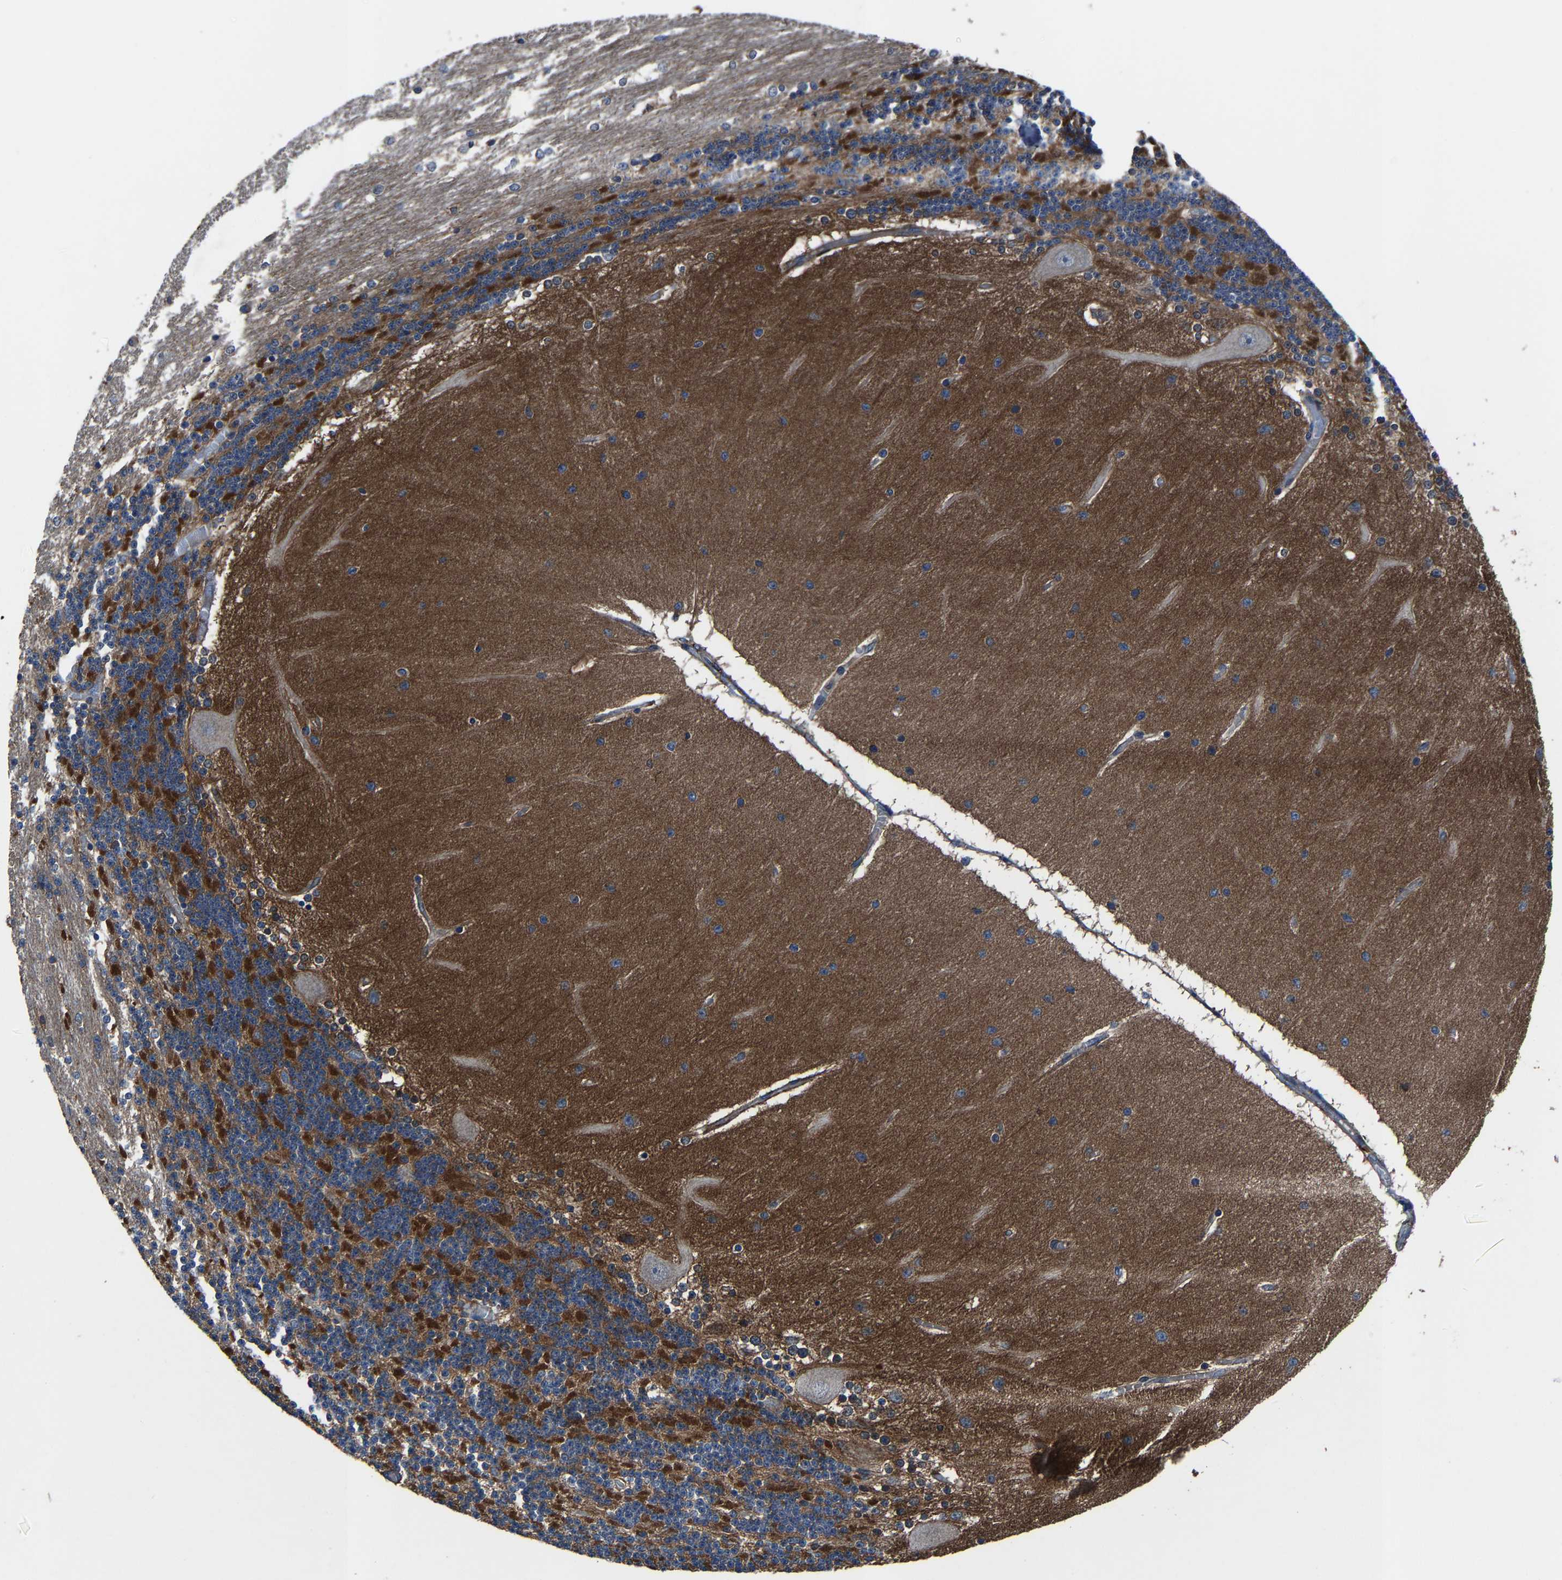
{"staining": {"intensity": "moderate", "quantity": "25%-75%", "location": "cytoplasmic/membranous"}, "tissue": "cerebellum", "cell_type": "Cells in granular layer", "image_type": "normal", "snomed": [{"axis": "morphology", "description": "Normal tissue, NOS"}, {"axis": "topography", "description": "Cerebellum"}], "caption": "This micrograph demonstrates unremarkable cerebellum stained with IHC to label a protein in brown. The cytoplasmic/membranous of cells in granular layer show moderate positivity for the protein. Nuclei are counter-stained blue.", "gene": "KIAA1958", "patient": {"sex": "female", "age": 54}}